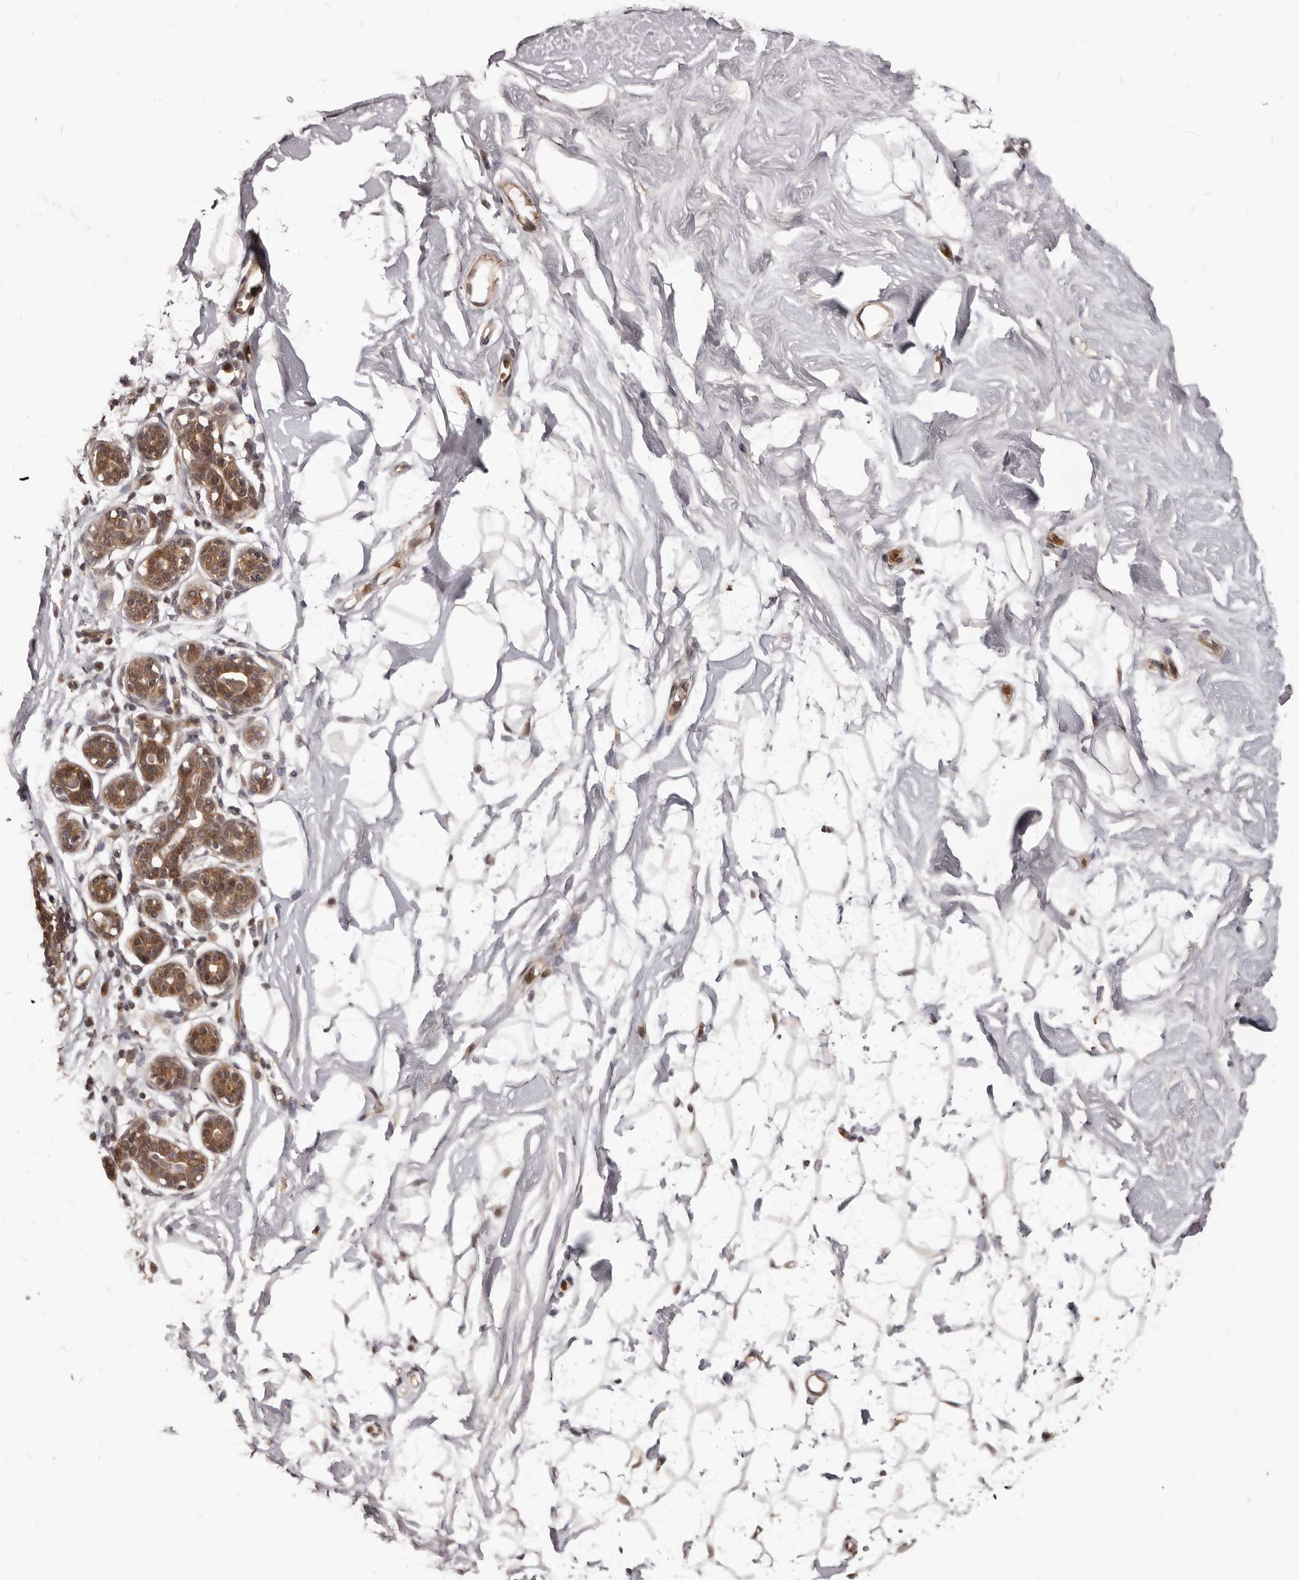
{"staining": {"intensity": "negative", "quantity": "none", "location": "none"}, "tissue": "breast", "cell_type": "Adipocytes", "image_type": "normal", "snomed": [{"axis": "morphology", "description": "Normal tissue, NOS"}, {"axis": "topography", "description": "Breast"}], "caption": "This is a histopathology image of IHC staining of normal breast, which shows no positivity in adipocytes. (DAB (3,3'-diaminobenzidine) immunohistochemistry (IHC) visualized using brightfield microscopy, high magnification).", "gene": "GABPB2", "patient": {"sex": "female", "age": 26}}